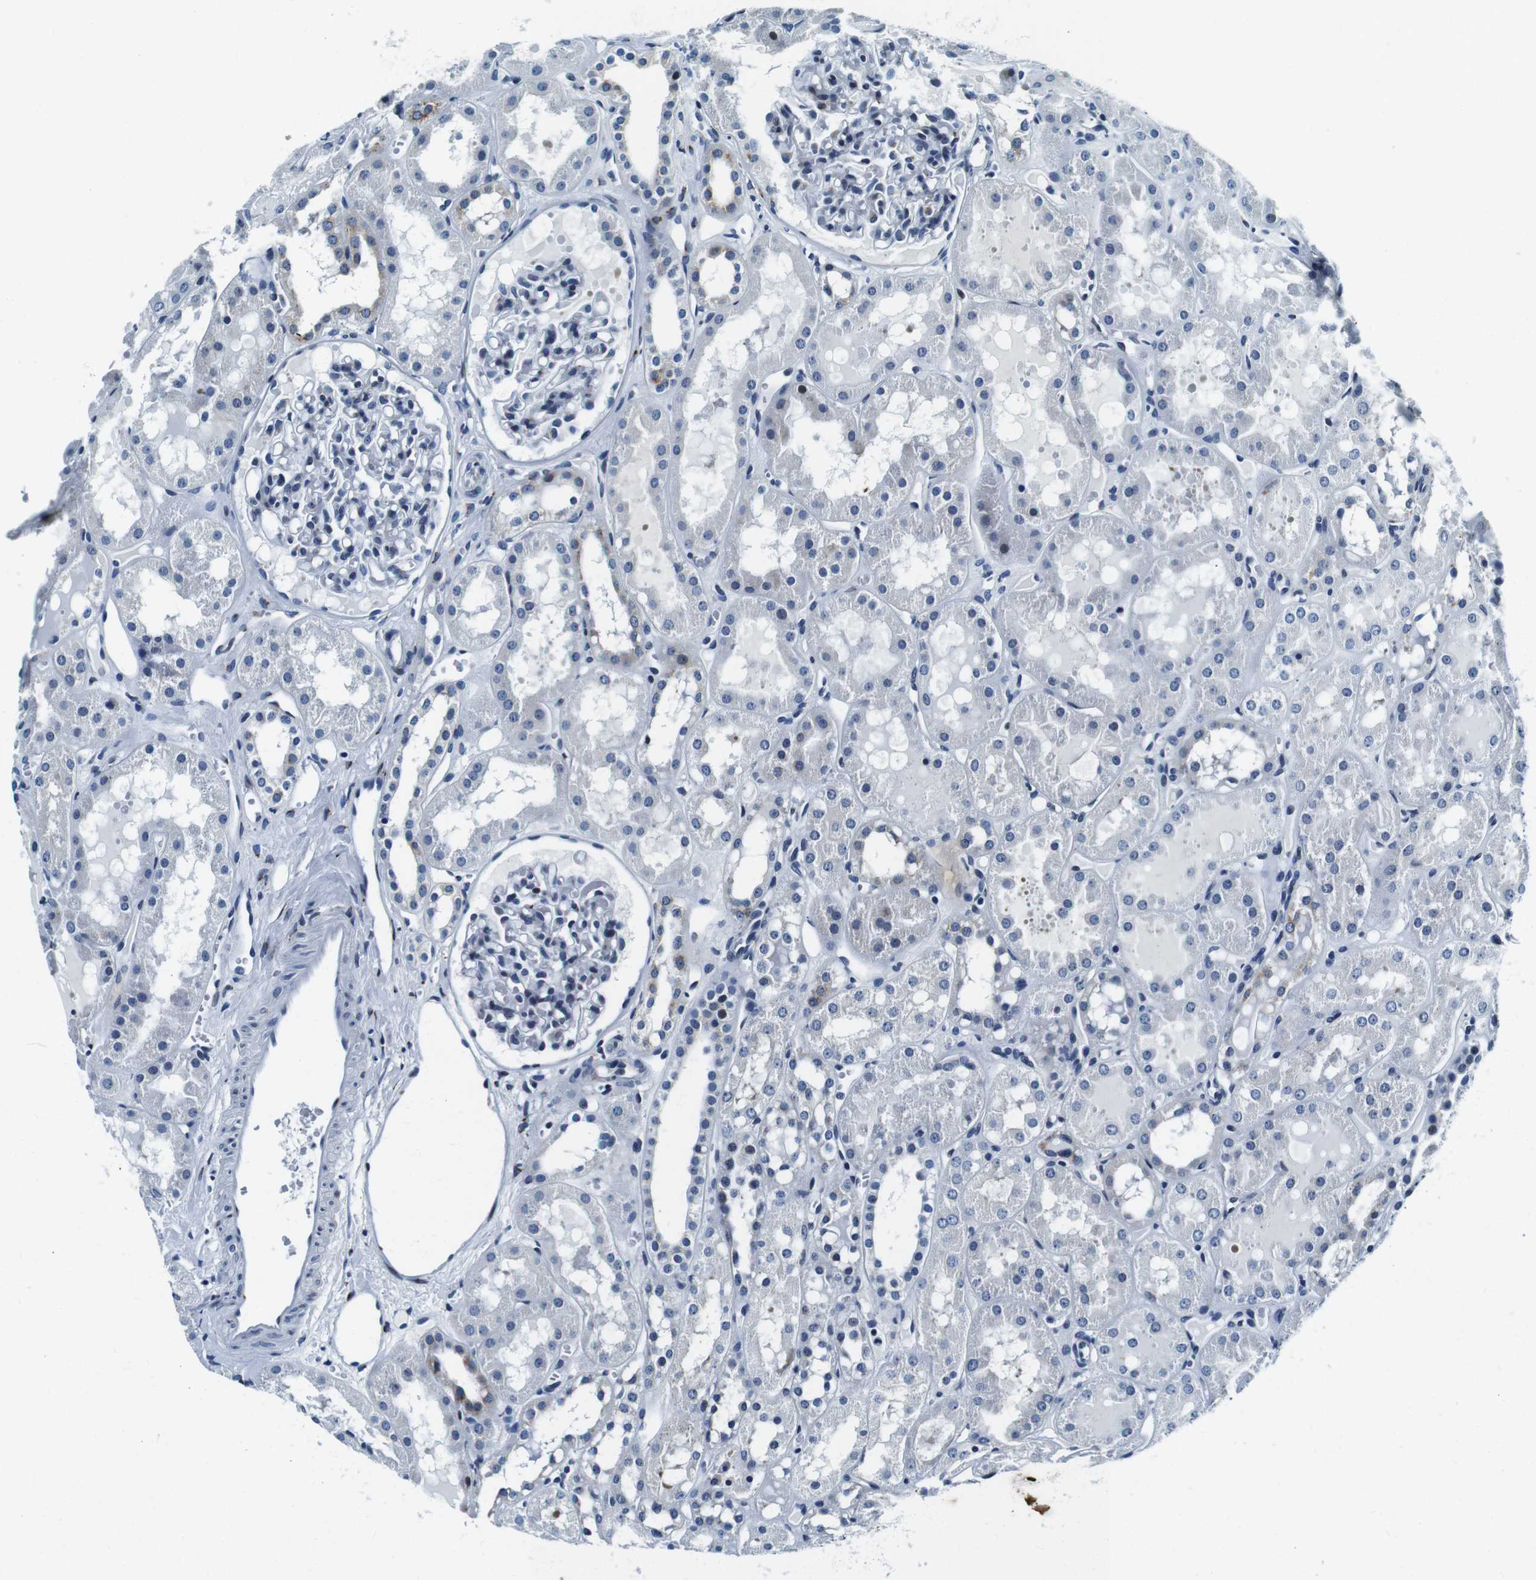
{"staining": {"intensity": "negative", "quantity": "none", "location": "none"}, "tissue": "kidney", "cell_type": "Cells in glomeruli", "image_type": "normal", "snomed": [{"axis": "morphology", "description": "Normal tissue, NOS"}, {"axis": "topography", "description": "Kidney"}, {"axis": "topography", "description": "Urinary bladder"}], "caption": "Immunohistochemistry image of normal human kidney stained for a protein (brown), which demonstrates no expression in cells in glomeruli.", "gene": "FAR2", "patient": {"sex": "male", "age": 16}}